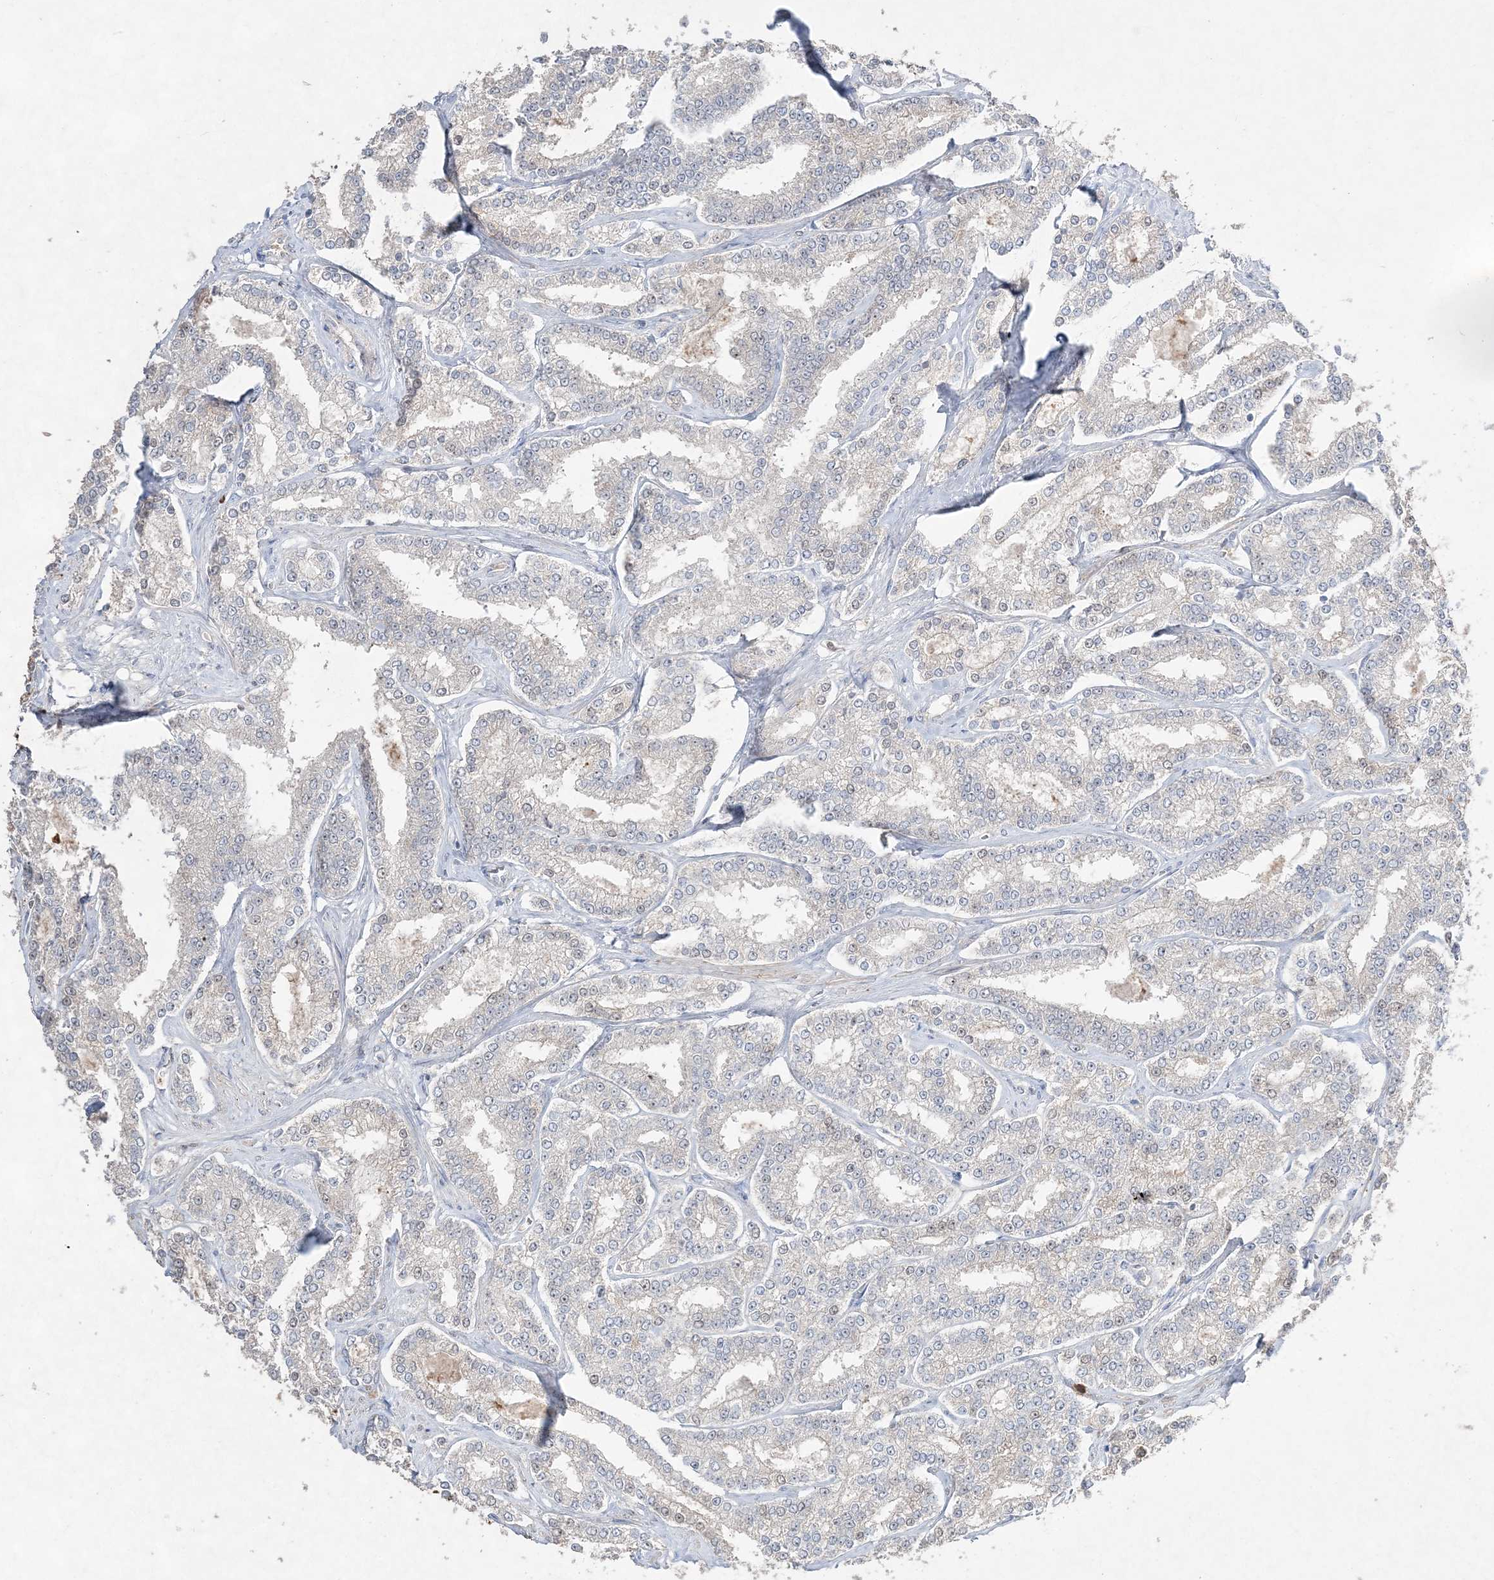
{"staining": {"intensity": "moderate", "quantity": "<25%", "location": "nuclear"}, "tissue": "prostate cancer", "cell_type": "Tumor cells", "image_type": "cancer", "snomed": [{"axis": "morphology", "description": "Normal tissue, NOS"}, {"axis": "morphology", "description": "Adenocarcinoma, High grade"}, {"axis": "topography", "description": "Prostate"}], "caption": "Moderate nuclear positivity for a protein is present in approximately <25% of tumor cells of prostate cancer using immunohistochemistry (IHC).", "gene": "NOP16", "patient": {"sex": "male", "age": 83}}